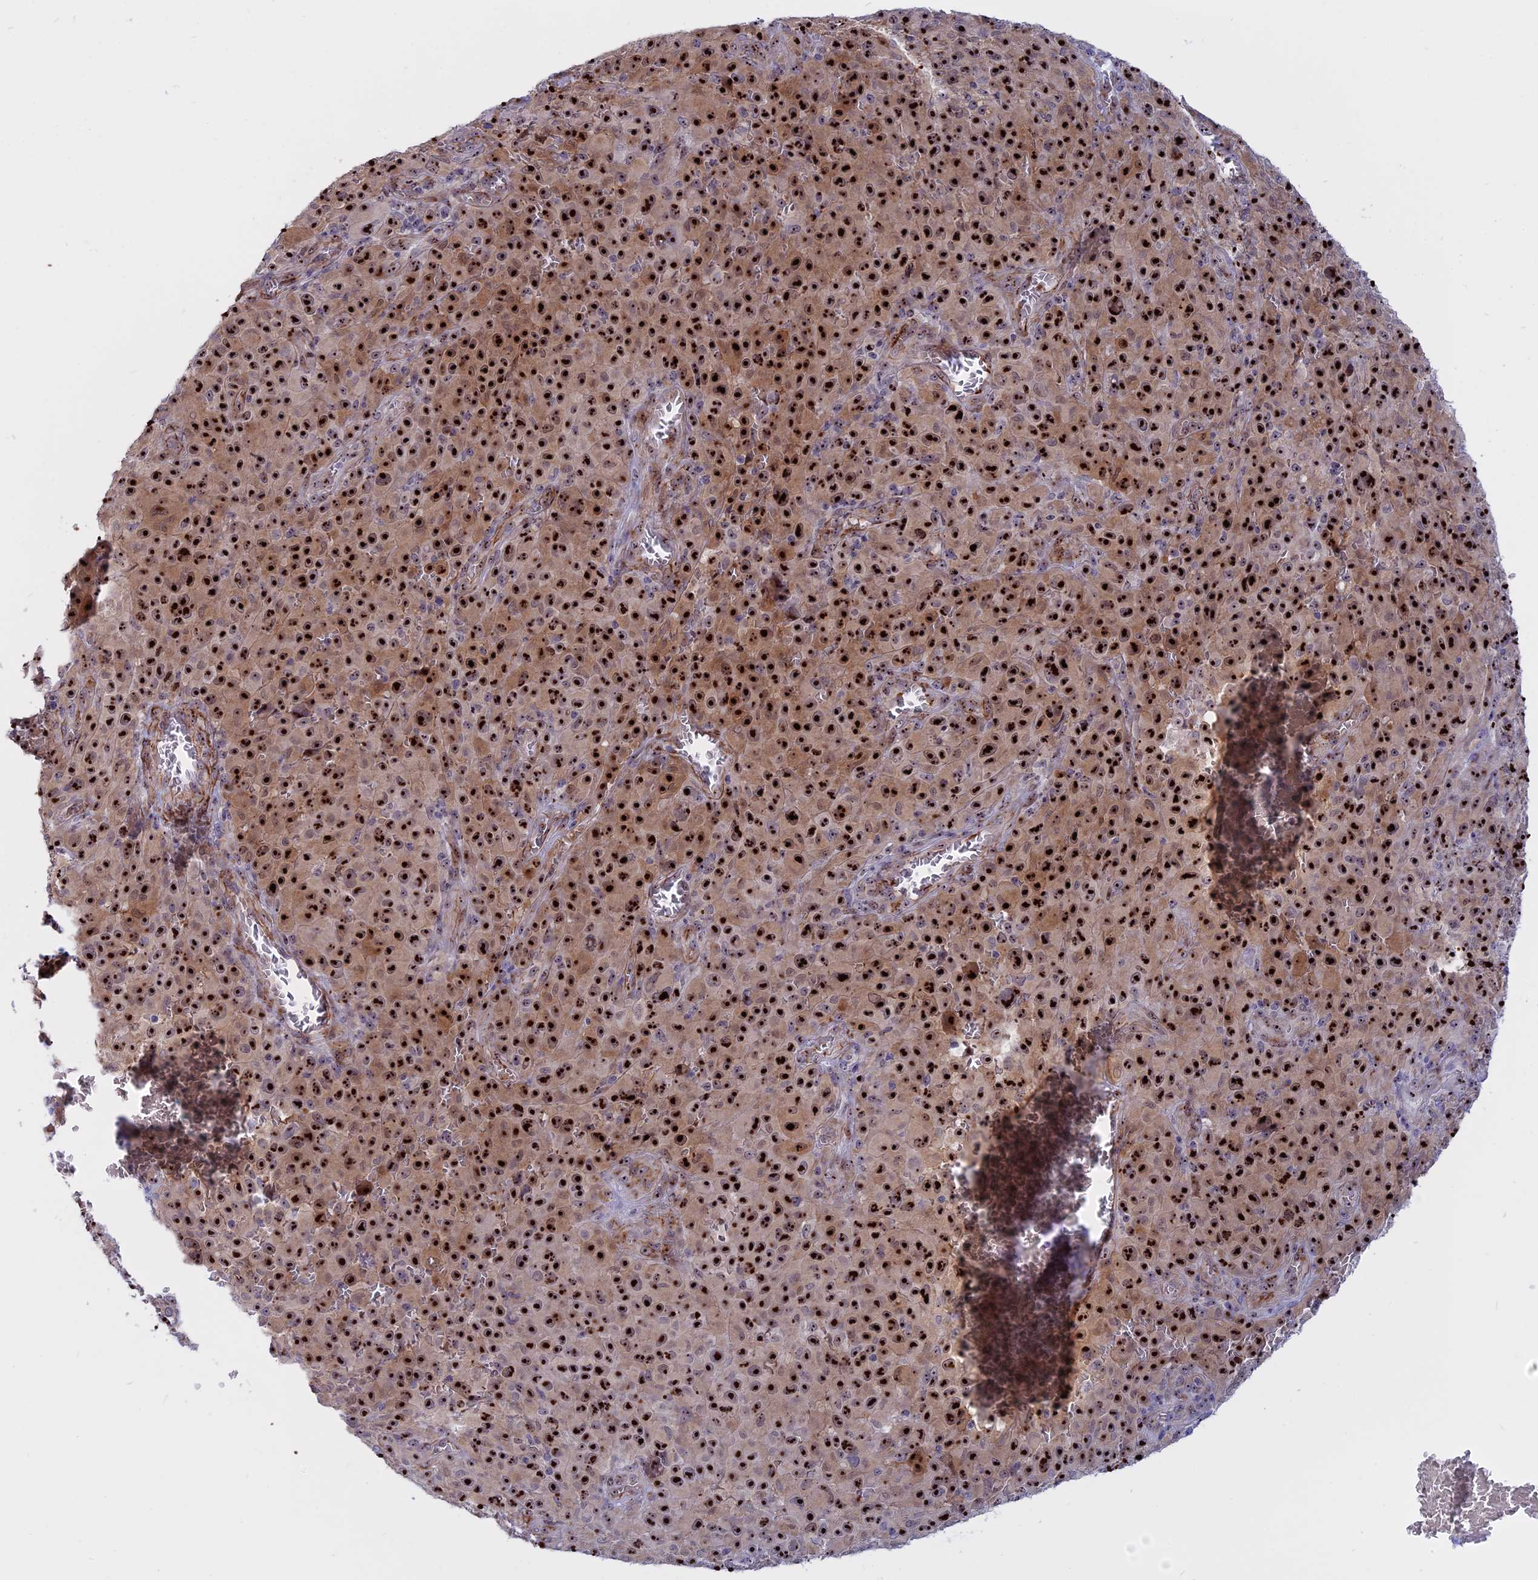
{"staining": {"intensity": "strong", "quantity": ">75%", "location": "nuclear"}, "tissue": "melanoma", "cell_type": "Tumor cells", "image_type": "cancer", "snomed": [{"axis": "morphology", "description": "Malignant melanoma, NOS"}, {"axis": "topography", "description": "Skin"}], "caption": "Immunohistochemistry (IHC) (DAB (3,3'-diaminobenzidine)) staining of malignant melanoma shows strong nuclear protein positivity in approximately >75% of tumor cells. (DAB IHC, brown staining for protein, blue staining for nuclei).", "gene": "DBNDD1", "patient": {"sex": "female", "age": 82}}